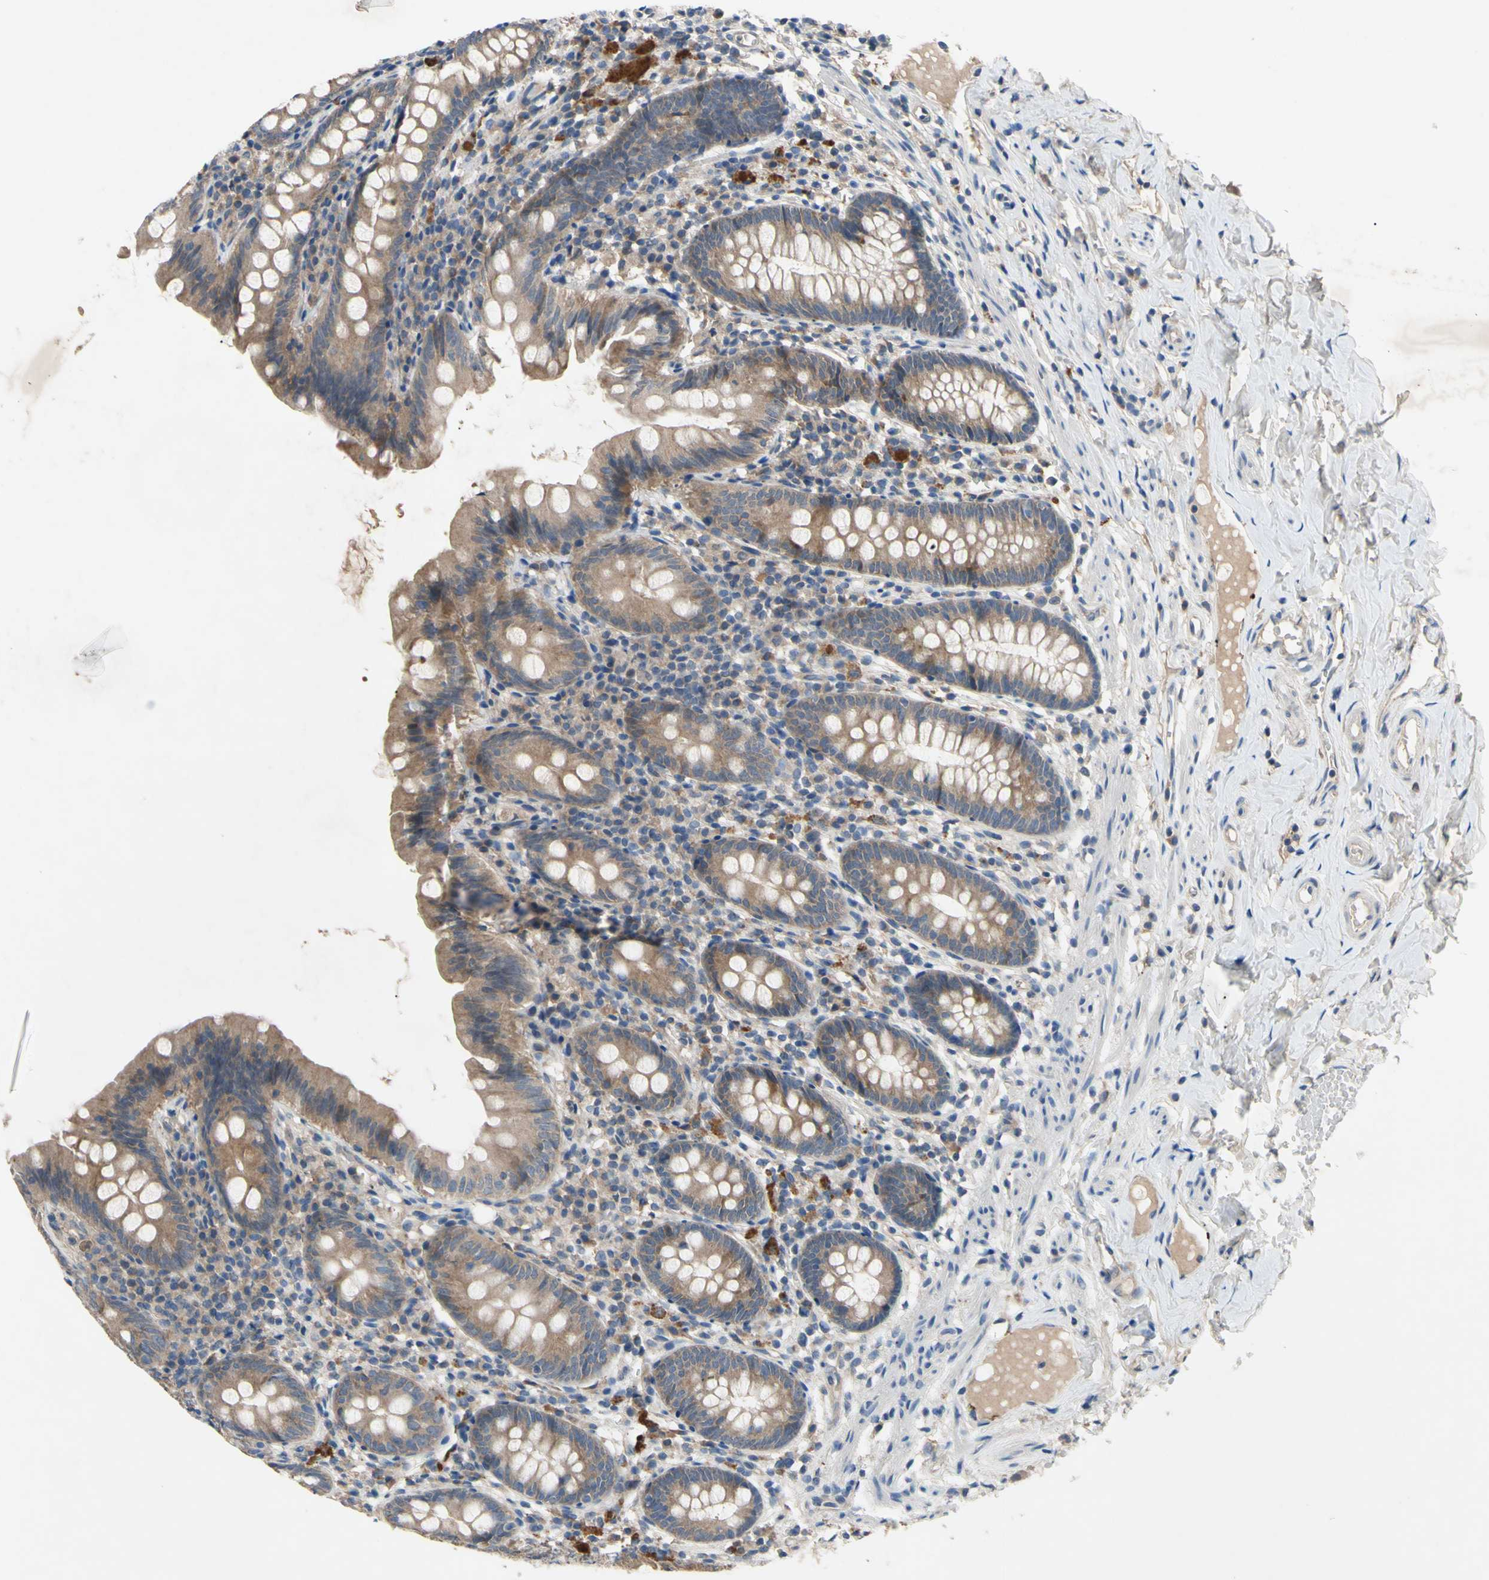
{"staining": {"intensity": "moderate", "quantity": ">75%", "location": "cytoplasmic/membranous"}, "tissue": "appendix", "cell_type": "Glandular cells", "image_type": "normal", "snomed": [{"axis": "morphology", "description": "Normal tissue, NOS"}, {"axis": "topography", "description": "Appendix"}], "caption": "Glandular cells show moderate cytoplasmic/membranous staining in about >75% of cells in normal appendix.", "gene": "HILPDA", "patient": {"sex": "male", "age": 52}}